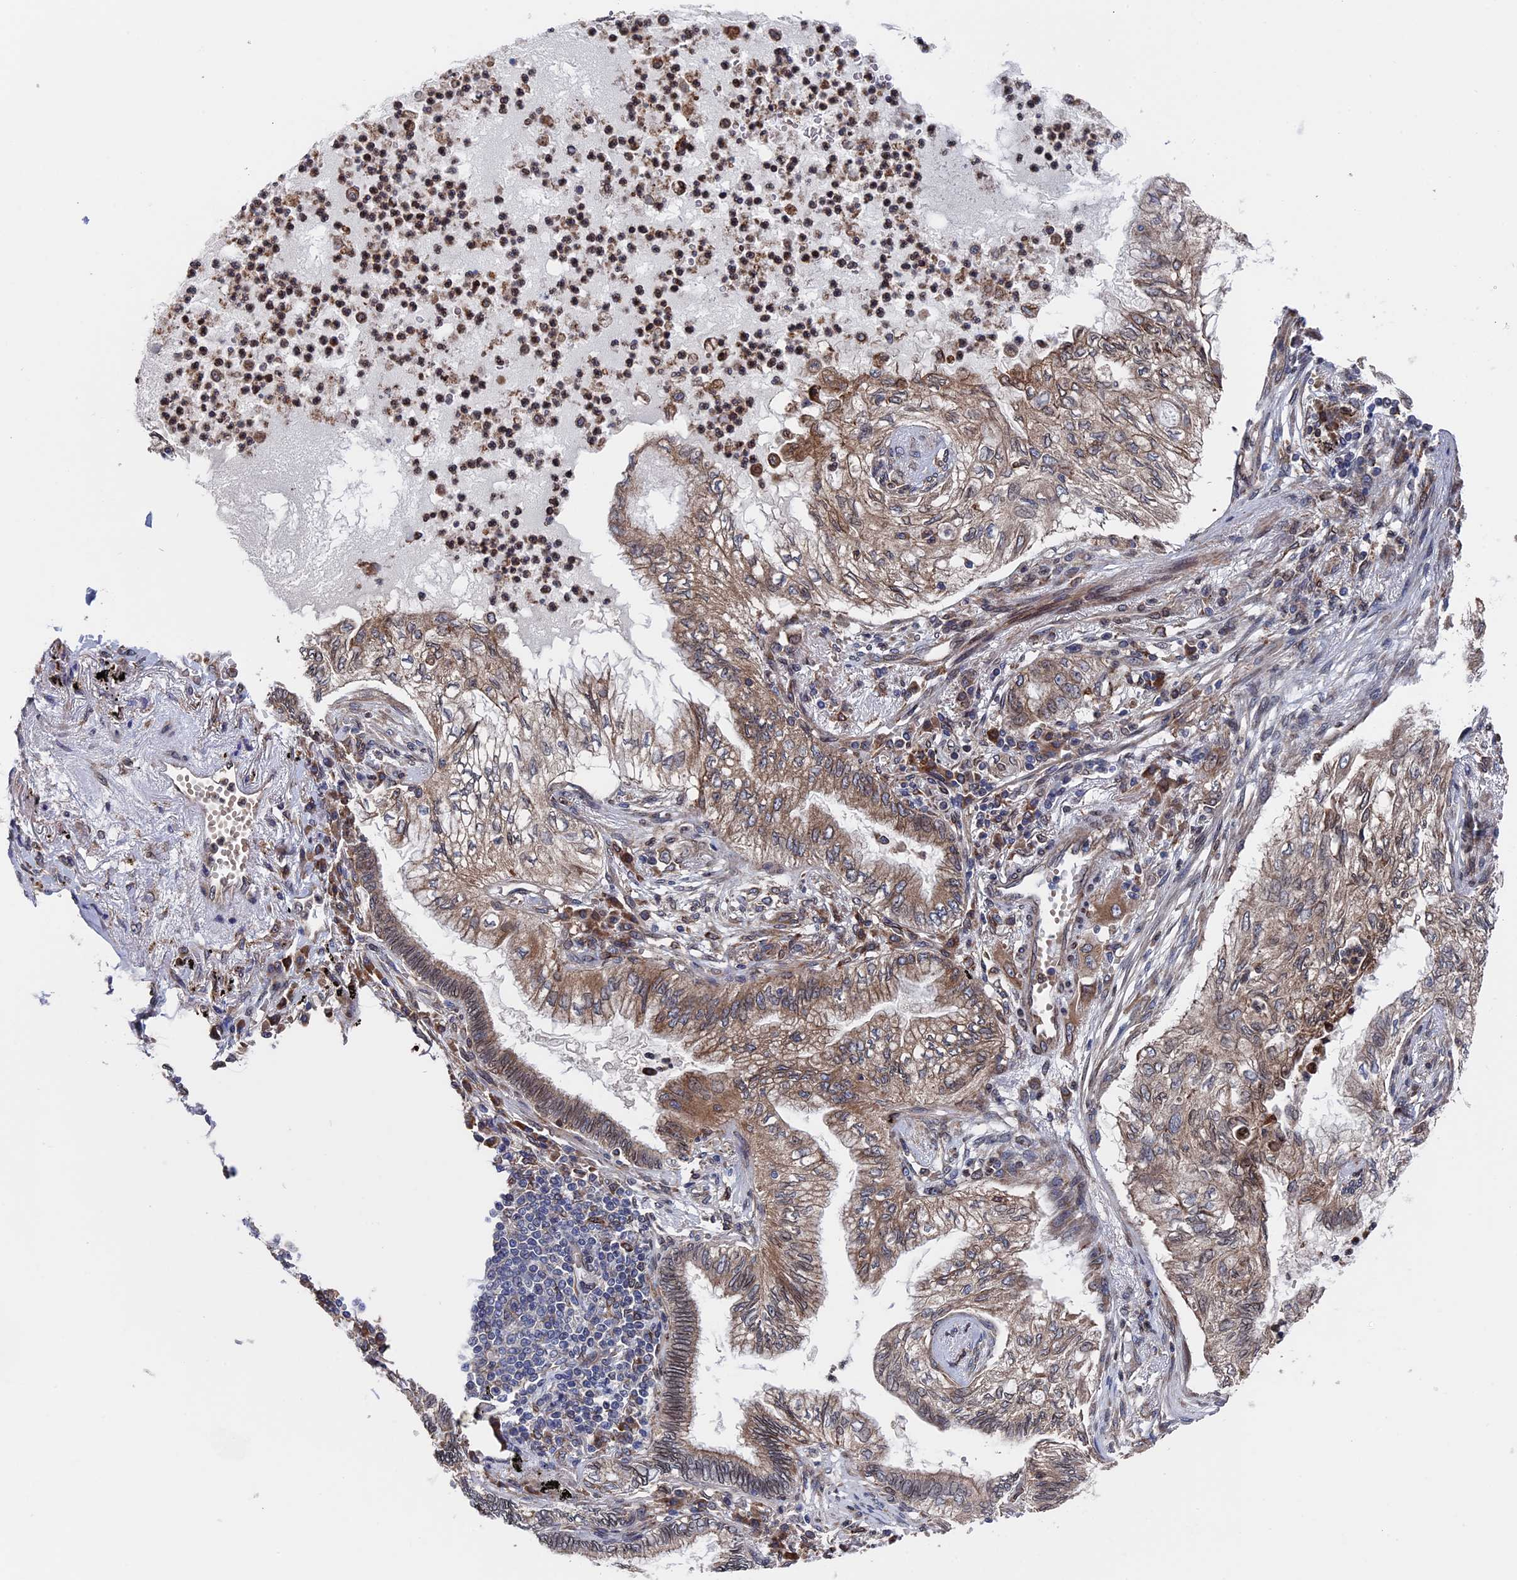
{"staining": {"intensity": "moderate", "quantity": "25%-75%", "location": "cytoplasmic/membranous"}, "tissue": "lung cancer", "cell_type": "Tumor cells", "image_type": "cancer", "snomed": [{"axis": "morphology", "description": "Adenocarcinoma, NOS"}, {"axis": "topography", "description": "Lung"}], "caption": "Lung cancer (adenocarcinoma) stained with DAB immunohistochemistry reveals medium levels of moderate cytoplasmic/membranous positivity in approximately 25%-75% of tumor cells. (DAB IHC, brown staining for protein, blue staining for nuclei).", "gene": "RPUSD1", "patient": {"sex": "female", "age": 70}}